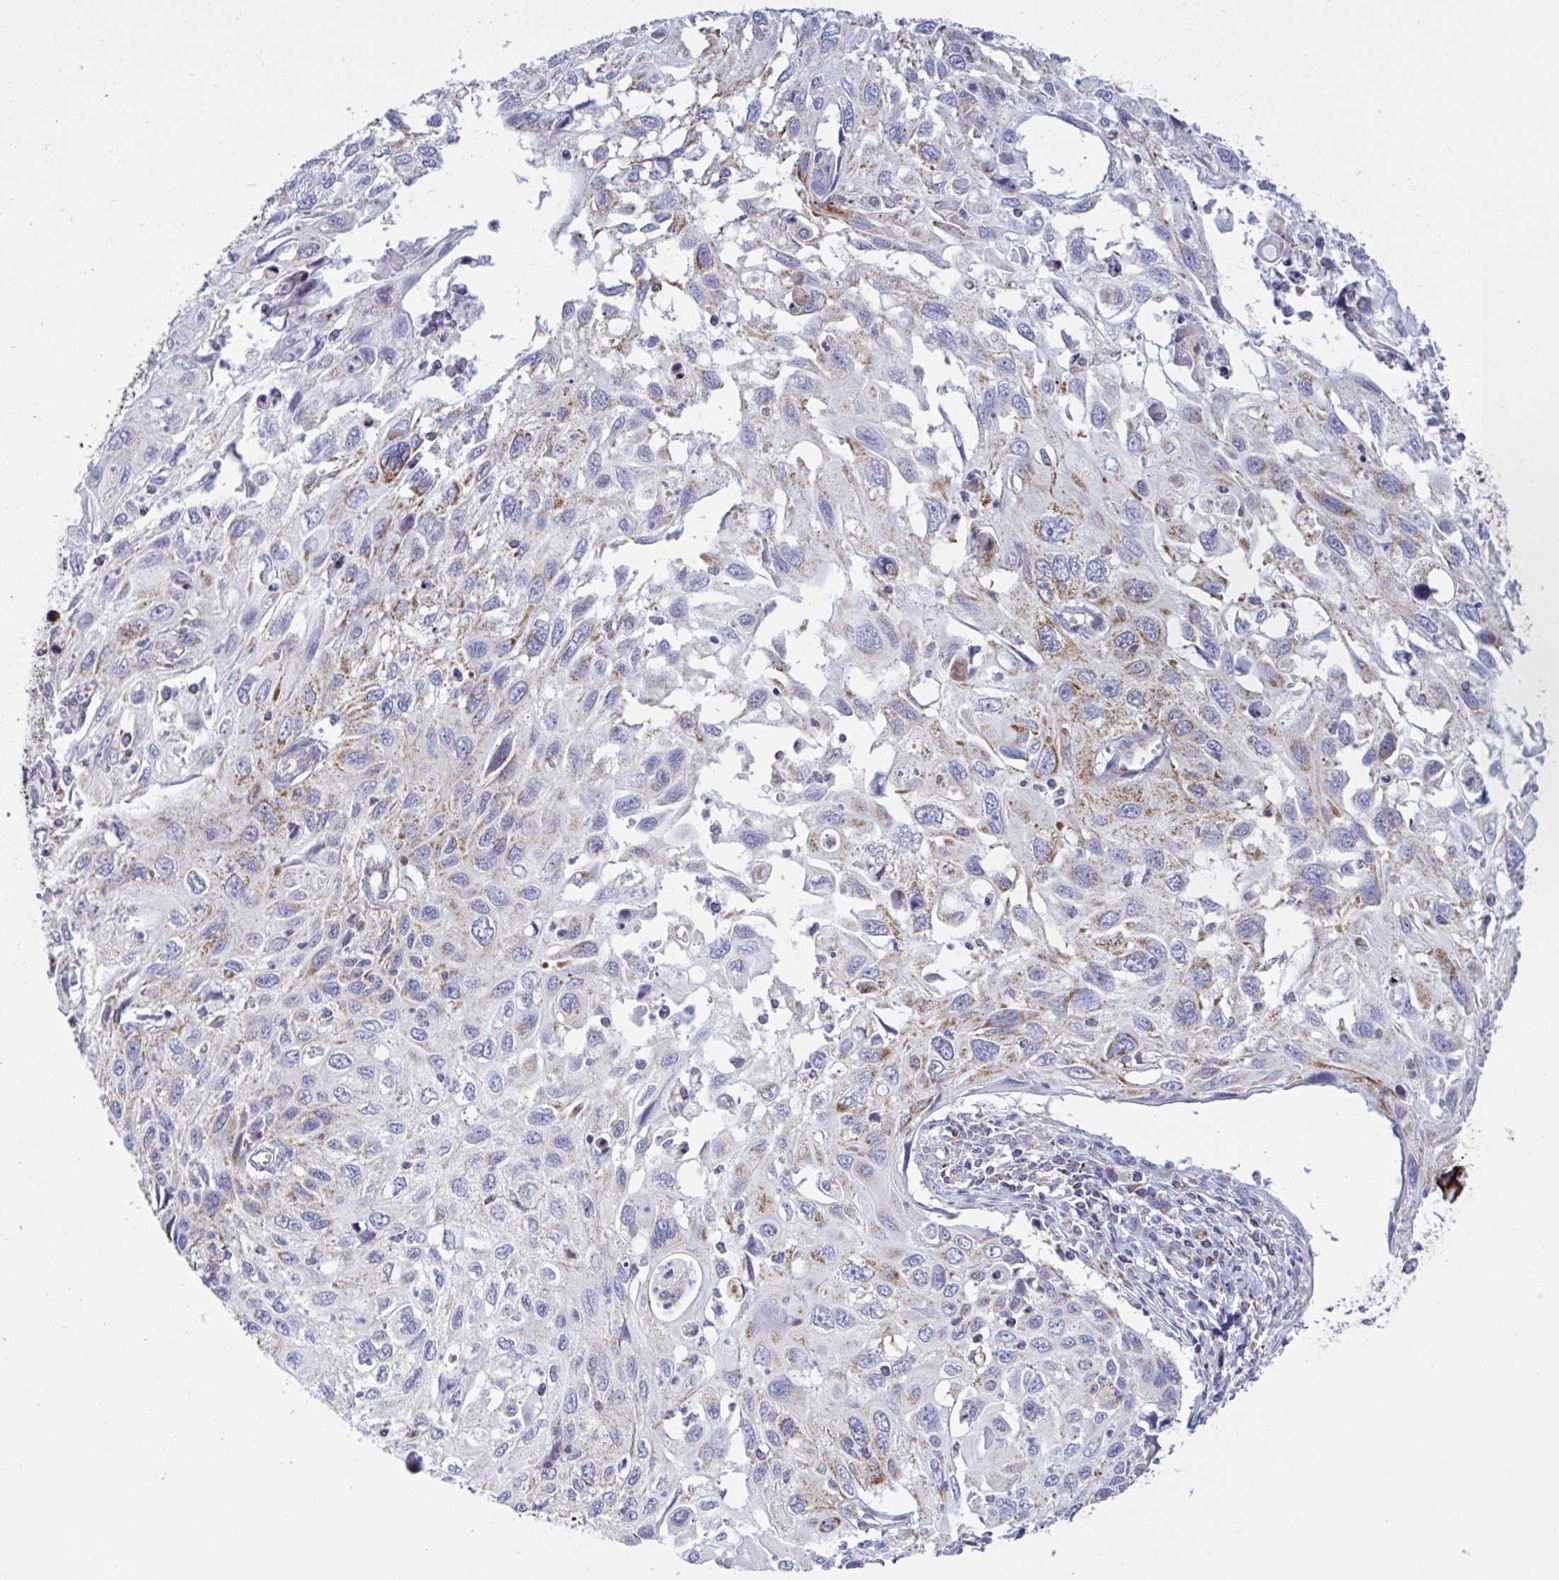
{"staining": {"intensity": "weak", "quantity": "<25%", "location": "cytoplasmic/membranous"}, "tissue": "cervical cancer", "cell_type": "Tumor cells", "image_type": "cancer", "snomed": [{"axis": "morphology", "description": "Squamous cell carcinoma, NOS"}, {"axis": "topography", "description": "Cervix"}], "caption": "Tumor cells are negative for brown protein staining in cervical cancer (squamous cell carcinoma). (Immunohistochemistry, brightfield microscopy, high magnification).", "gene": "HSPE1", "patient": {"sex": "female", "age": 70}}